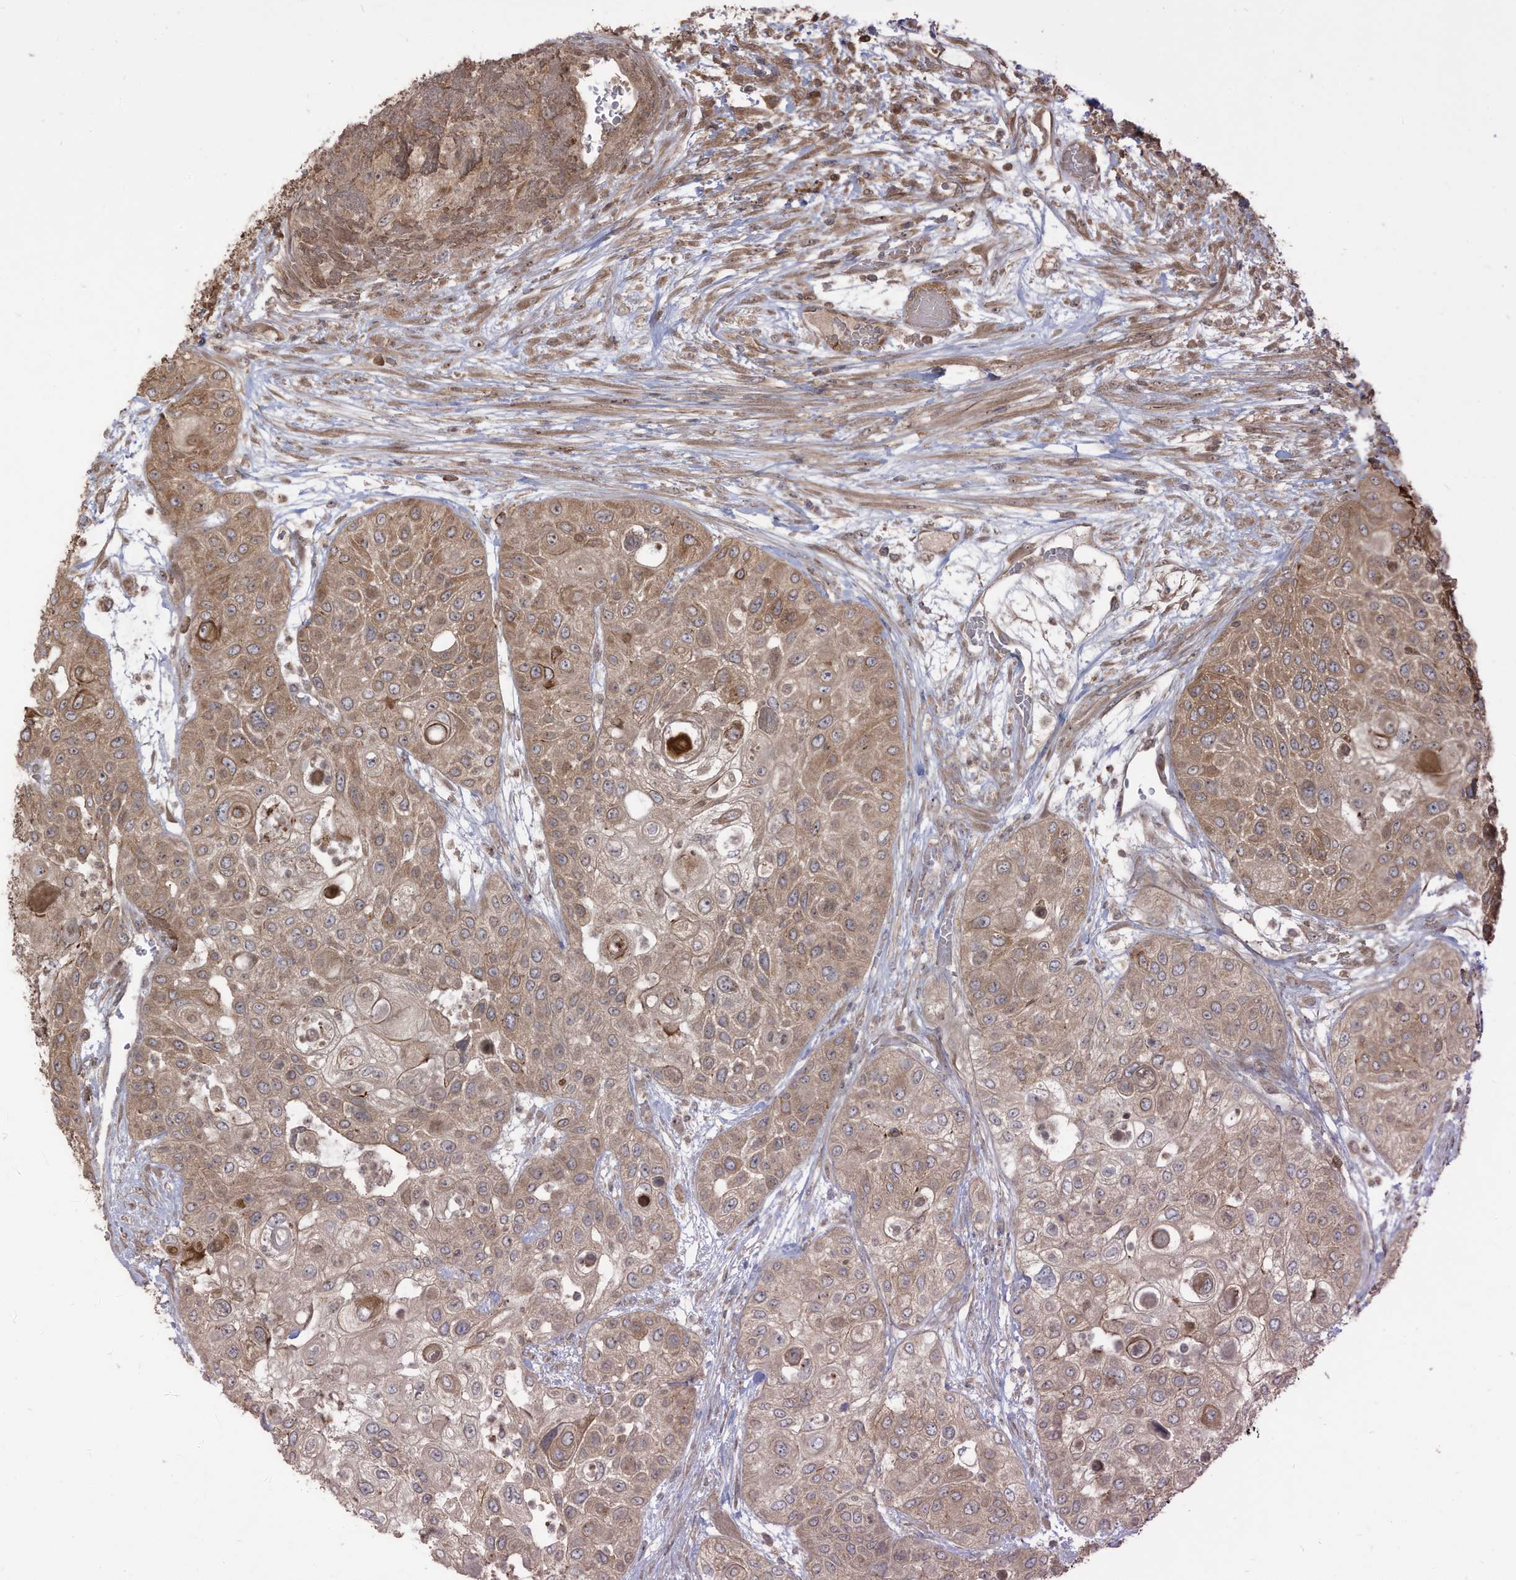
{"staining": {"intensity": "moderate", "quantity": "25%-75%", "location": "cytoplasmic/membranous"}, "tissue": "urothelial cancer", "cell_type": "Tumor cells", "image_type": "cancer", "snomed": [{"axis": "morphology", "description": "Urothelial carcinoma, High grade"}, {"axis": "topography", "description": "Urinary bladder"}], "caption": "Approximately 25%-75% of tumor cells in human urothelial cancer demonstrate moderate cytoplasmic/membranous protein expression as visualized by brown immunohistochemical staining.", "gene": "CARF", "patient": {"sex": "female", "age": 79}}